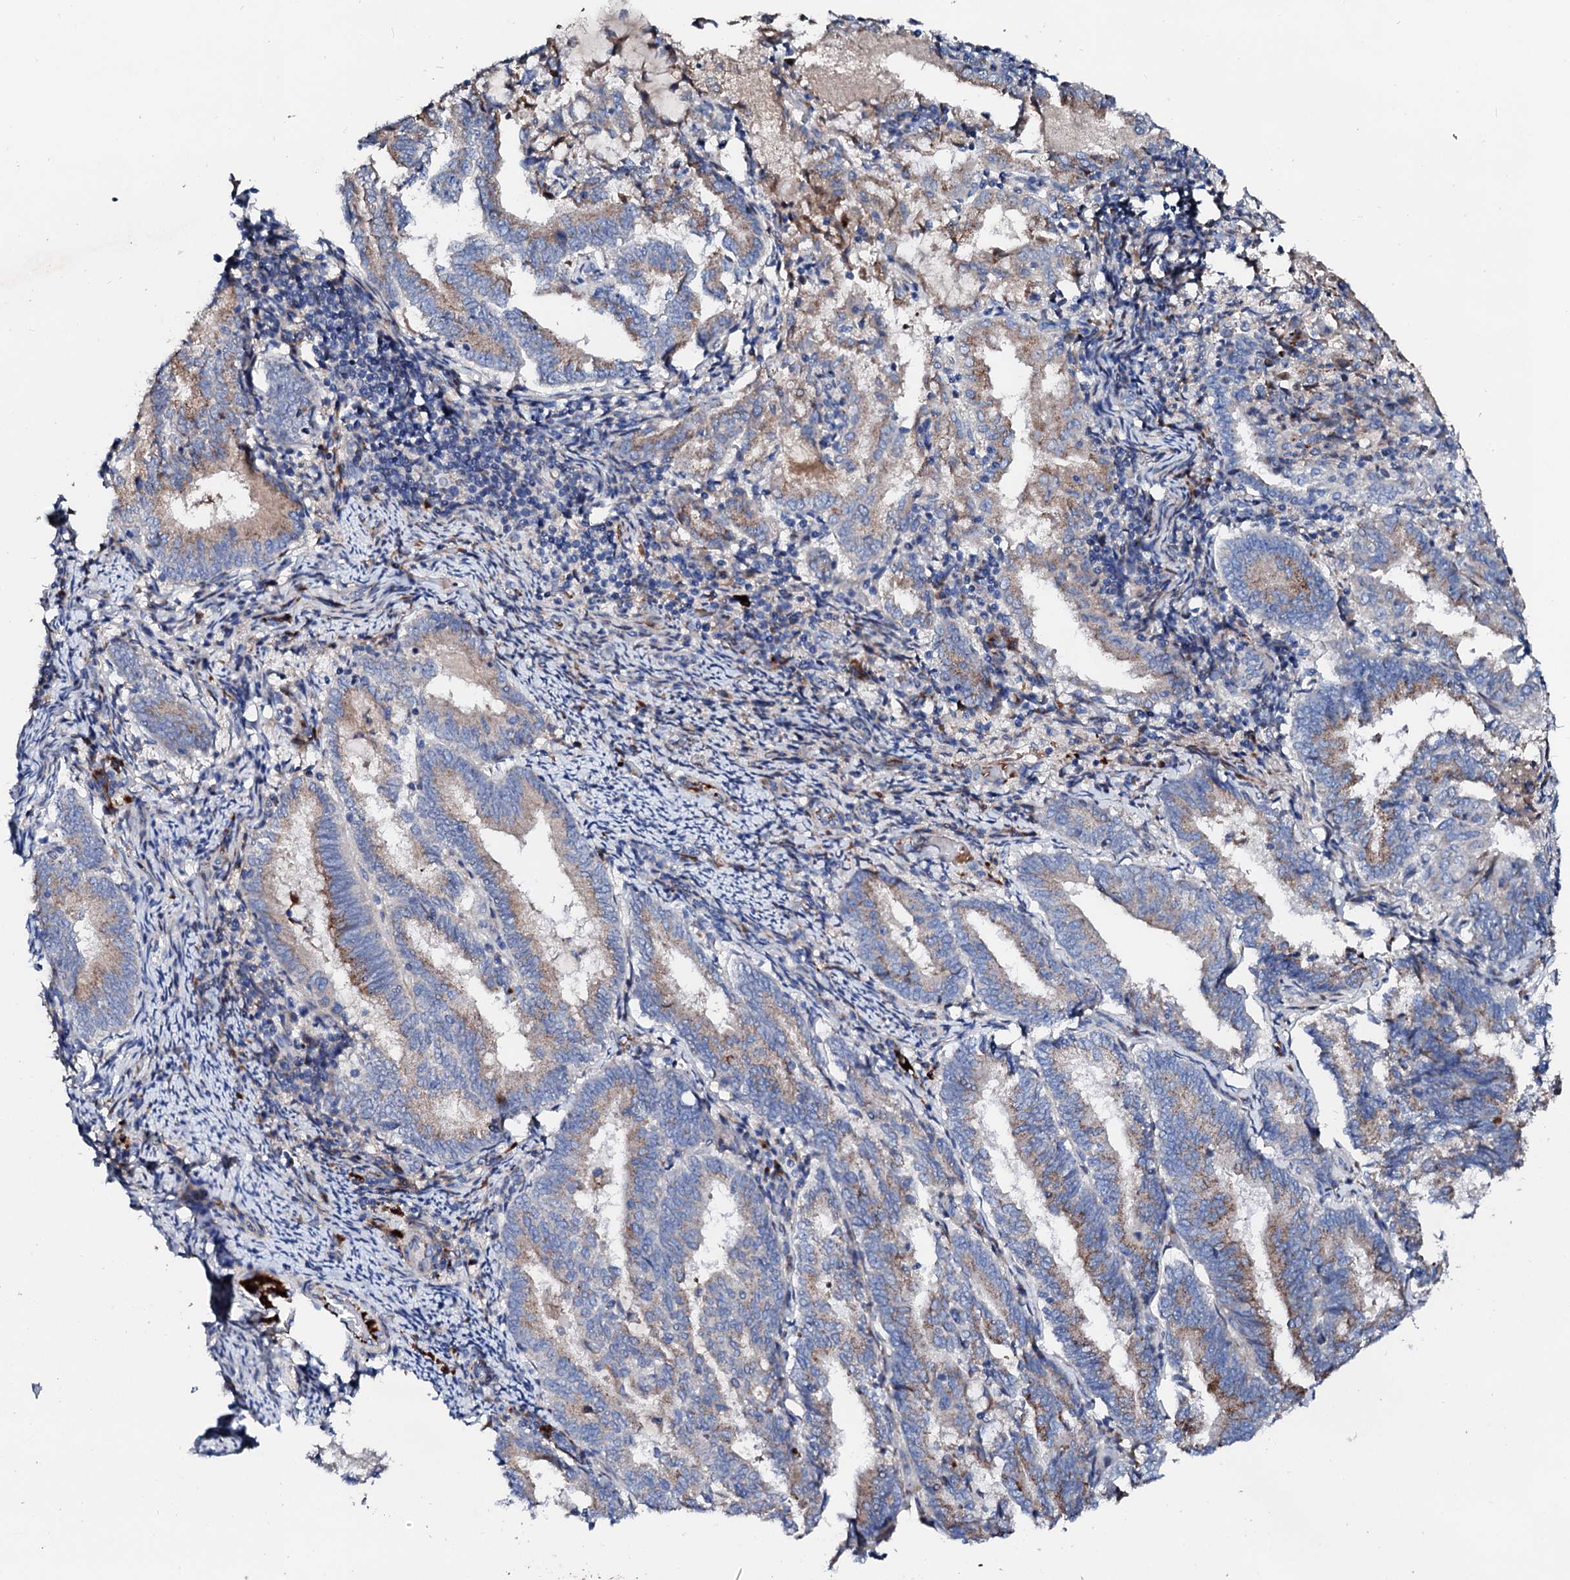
{"staining": {"intensity": "moderate", "quantity": "<25%", "location": "cytoplasmic/membranous"}, "tissue": "endometrial cancer", "cell_type": "Tumor cells", "image_type": "cancer", "snomed": [{"axis": "morphology", "description": "Adenocarcinoma, NOS"}, {"axis": "topography", "description": "Endometrium"}], "caption": "A low amount of moderate cytoplasmic/membranous positivity is appreciated in approximately <25% of tumor cells in endometrial adenocarcinoma tissue.", "gene": "SLC10A7", "patient": {"sex": "female", "age": 80}}